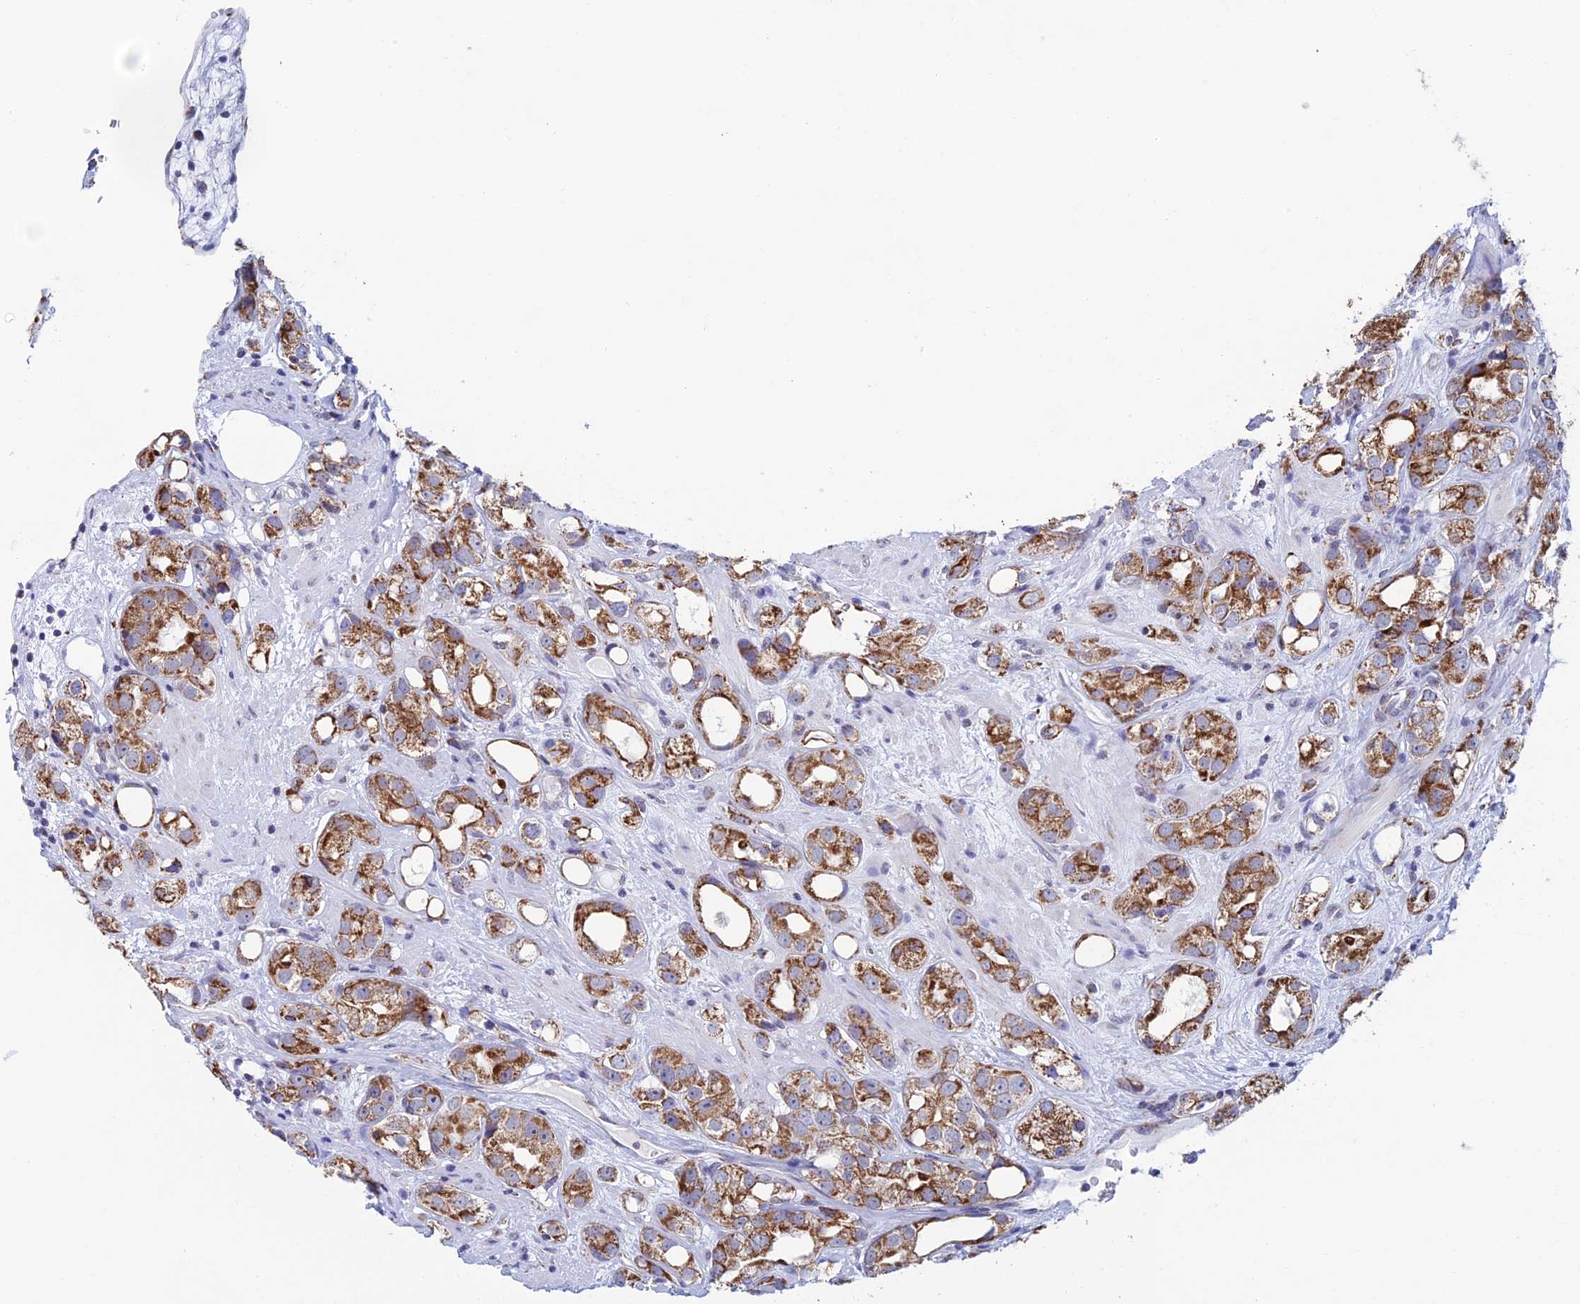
{"staining": {"intensity": "strong", "quantity": ">75%", "location": "cytoplasmic/membranous"}, "tissue": "prostate cancer", "cell_type": "Tumor cells", "image_type": "cancer", "snomed": [{"axis": "morphology", "description": "Adenocarcinoma, NOS"}, {"axis": "topography", "description": "Prostate"}], "caption": "The micrograph demonstrates a brown stain indicating the presence of a protein in the cytoplasmic/membranous of tumor cells in prostate adenocarcinoma.", "gene": "ZNG1B", "patient": {"sex": "male", "age": 79}}